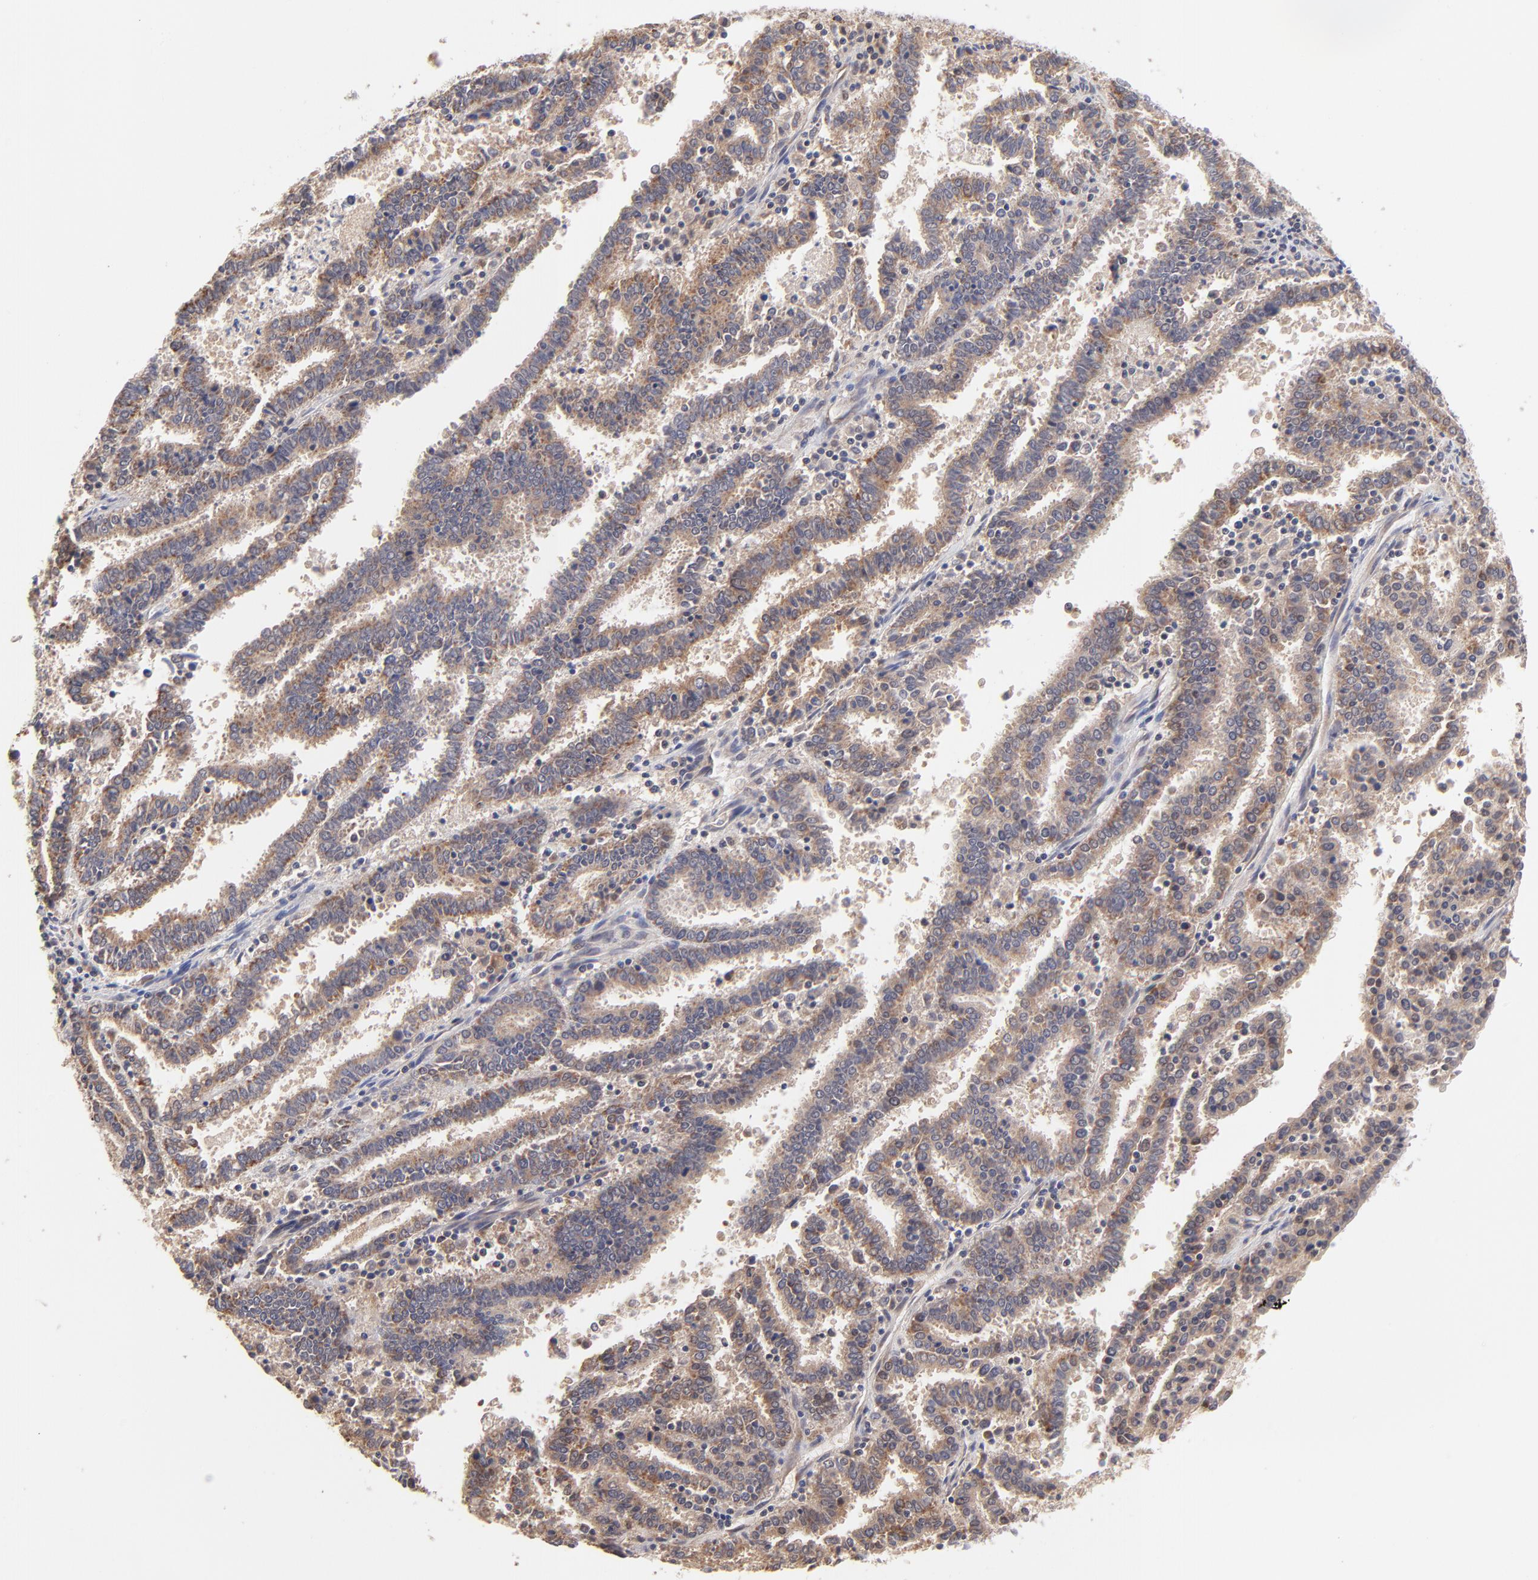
{"staining": {"intensity": "moderate", "quantity": ">75%", "location": "cytoplasmic/membranous"}, "tissue": "endometrial cancer", "cell_type": "Tumor cells", "image_type": "cancer", "snomed": [{"axis": "morphology", "description": "Adenocarcinoma, NOS"}, {"axis": "topography", "description": "Uterus"}], "caption": "Human endometrial cancer stained with a protein marker reveals moderate staining in tumor cells.", "gene": "FBXL12", "patient": {"sex": "female", "age": 83}}